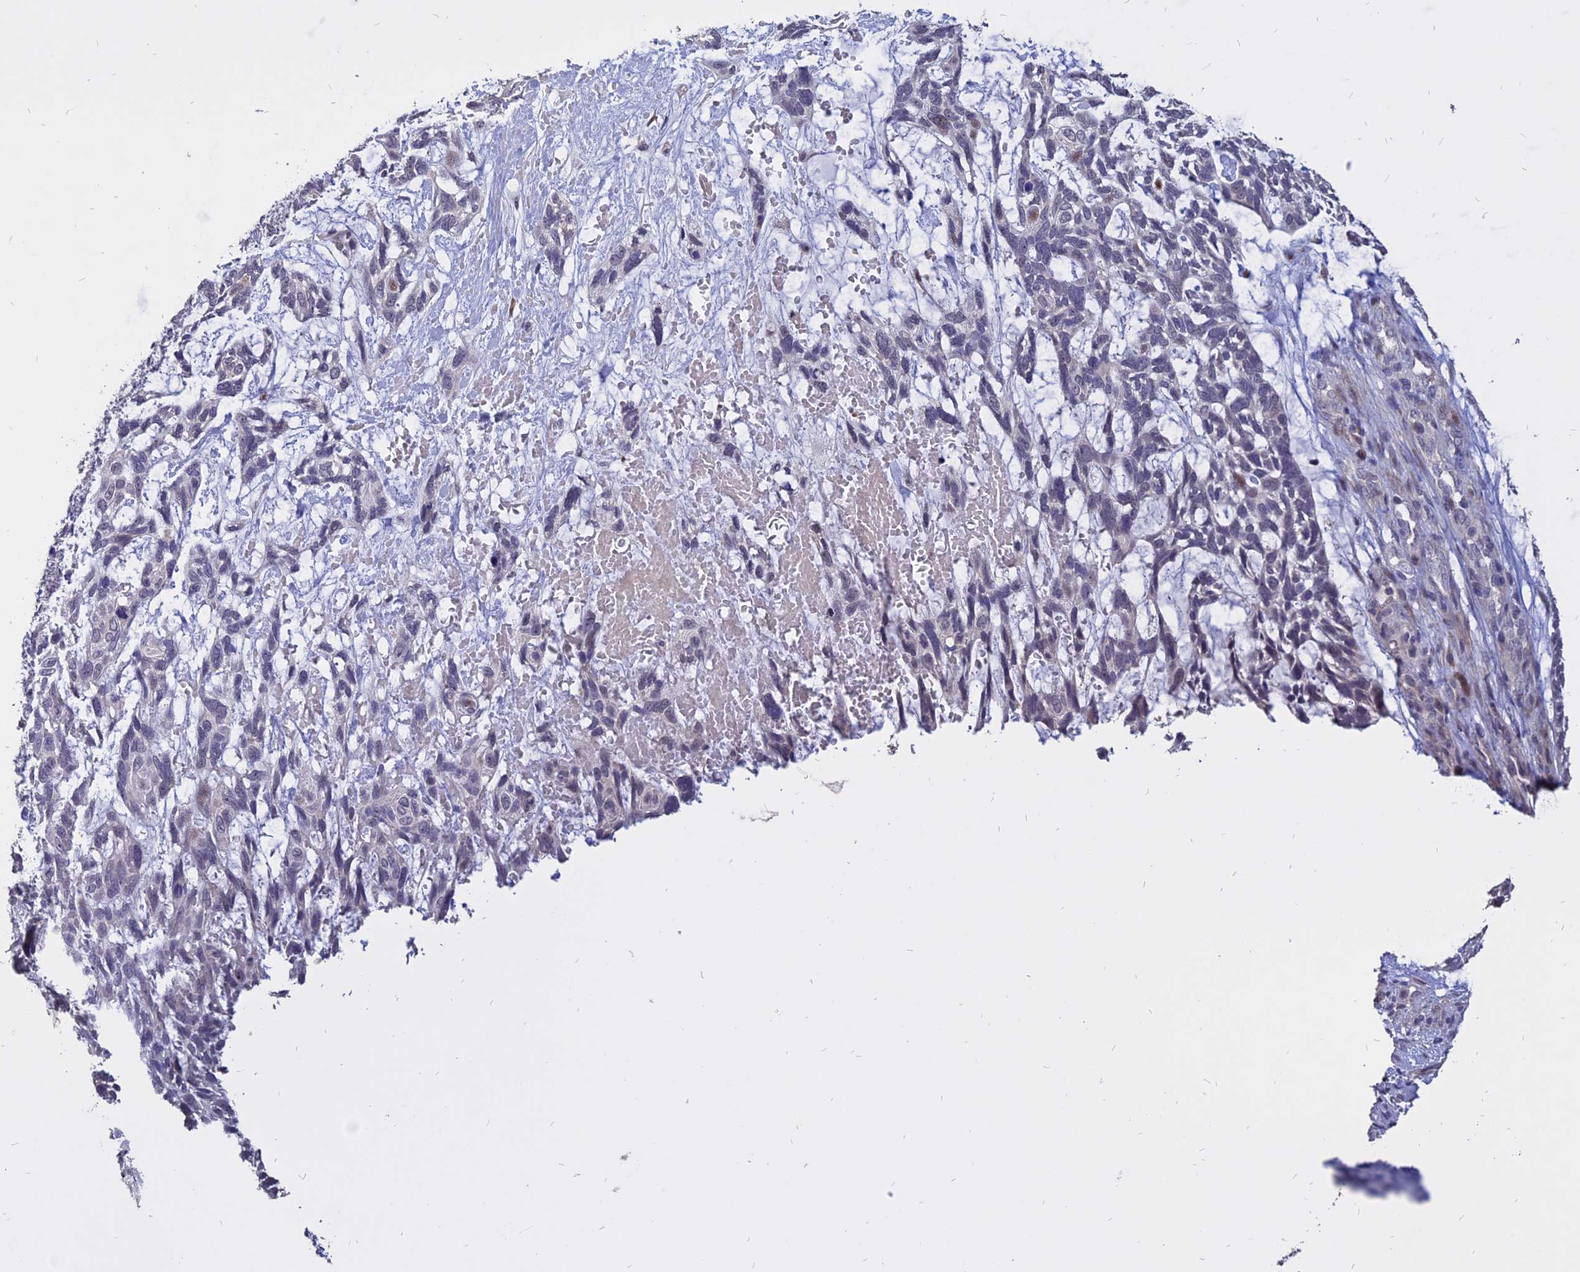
{"staining": {"intensity": "negative", "quantity": "none", "location": "none"}, "tissue": "skin cancer", "cell_type": "Tumor cells", "image_type": "cancer", "snomed": [{"axis": "morphology", "description": "Basal cell carcinoma"}, {"axis": "topography", "description": "Skin"}], "caption": "DAB (3,3'-diaminobenzidine) immunohistochemical staining of skin cancer exhibits no significant positivity in tumor cells.", "gene": "TMEM263", "patient": {"sex": "male", "age": 88}}